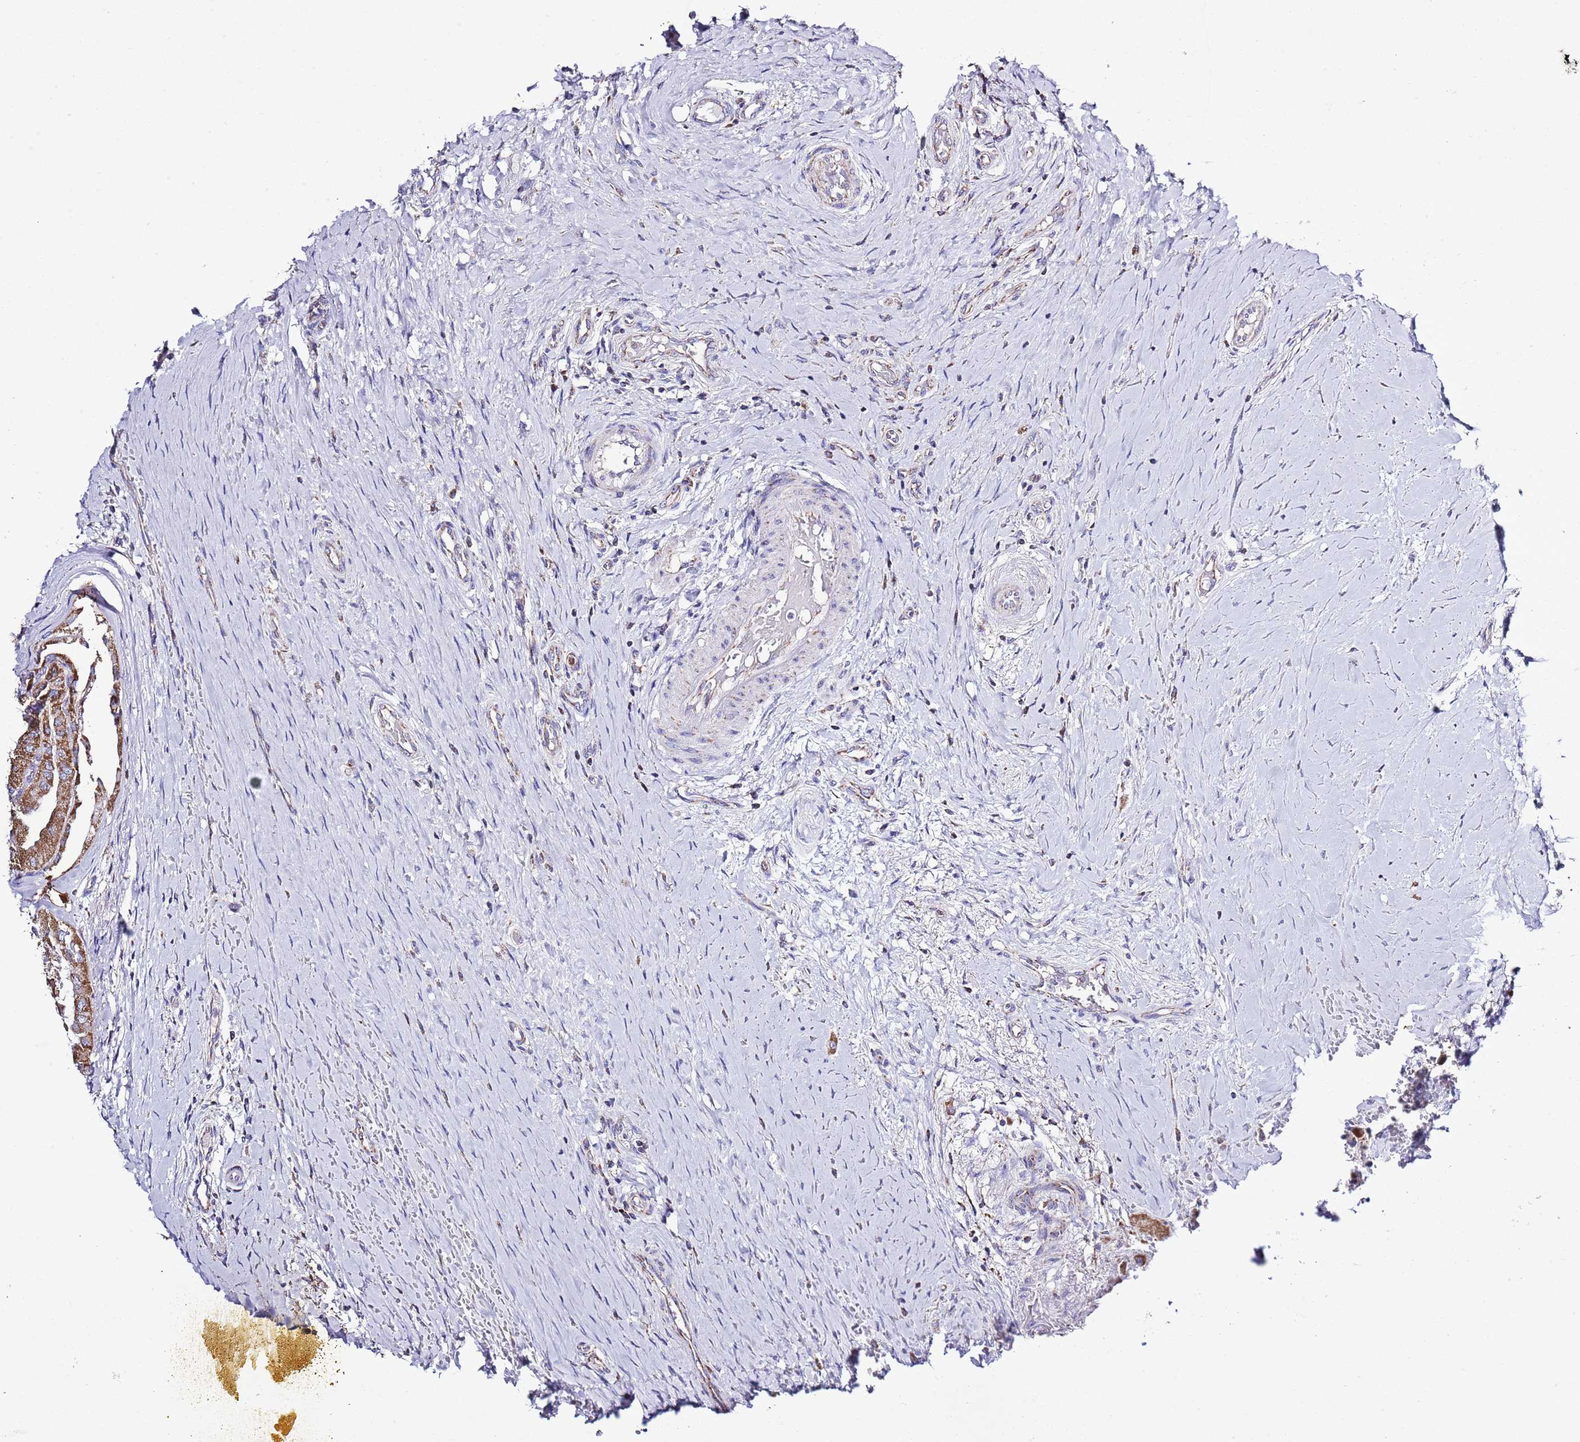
{"staining": {"intensity": "strong", "quantity": ">75%", "location": "cytoplasmic/membranous"}, "tissue": "thyroid cancer", "cell_type": "Tumor cells", "image_type": "cancer", "snomed": [{"axis": "morphology", "description": "Papillary adenocarcinoma, NOS"}, {"axis": "topography", "description": "Thyroid gland"}], "caption": "High-power microscopy captured an immunohistochemistry histopathology image of thyroid cancer, revealing strong cytoplasmic/membranous positivity in about >75% of tumor cells.", "gene": "TEKTIP1", "patient": {"sex": "female", "age": 59}}